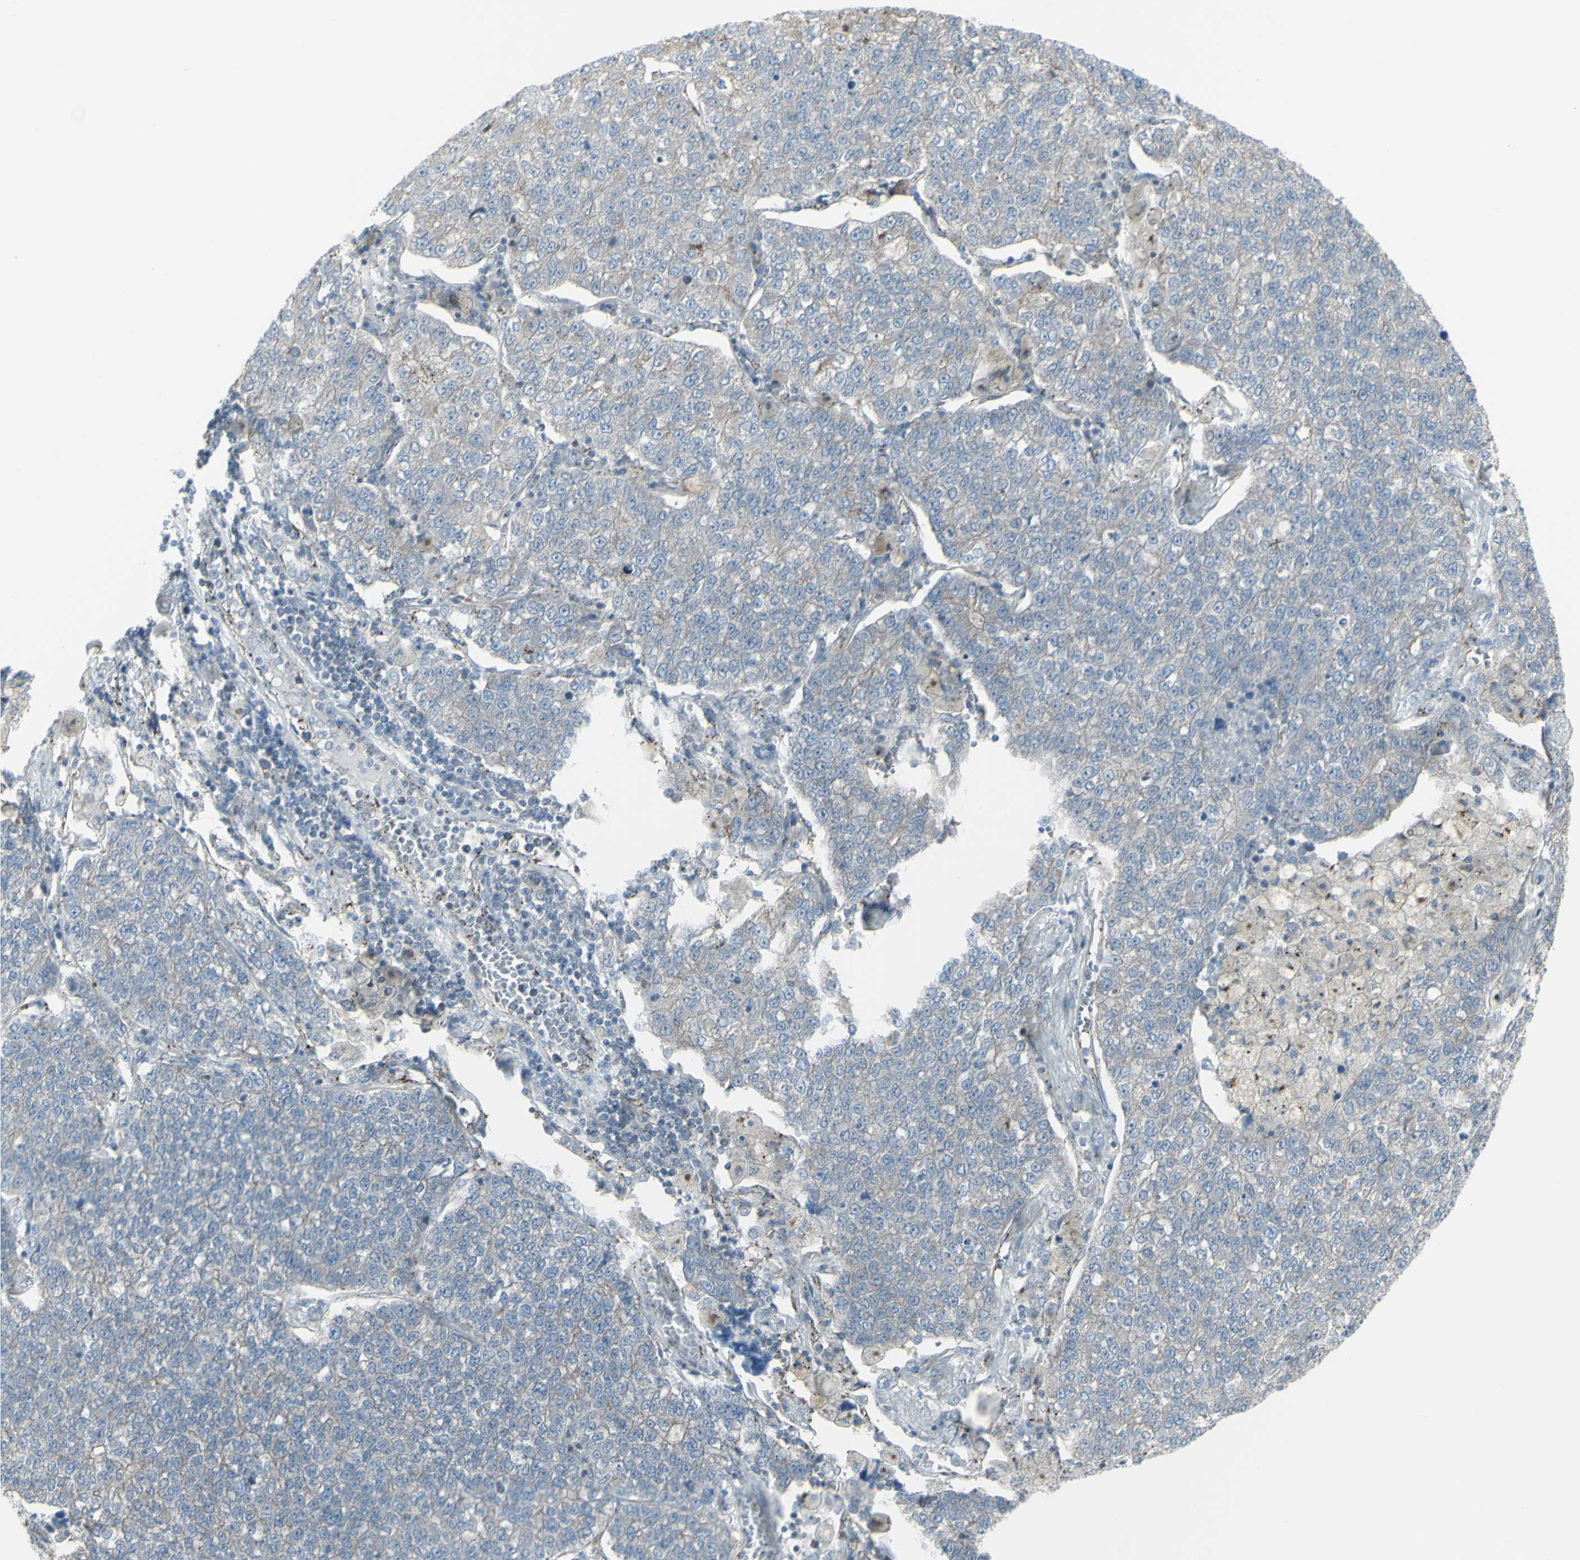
{"staining": {"intensity": "negative", "quantity": "none", "location": "none"}, "tissue": "lung cancer", "cell_type": "Tumor cells", "image_type": "cancer", "snomed": [{"axis": "morphology", "description": "Adenocarcinoma, NOS"}, {"axis": "topography", "description": "Lung"}], "caption": "Immunohistochemistry photomicrograph of human lung adenocarcinoma stained for a protein (brown), which reveals no staining in tumor cells.", "gene": "GALNT6", "patient": {"sex": "male", "age": 49}}